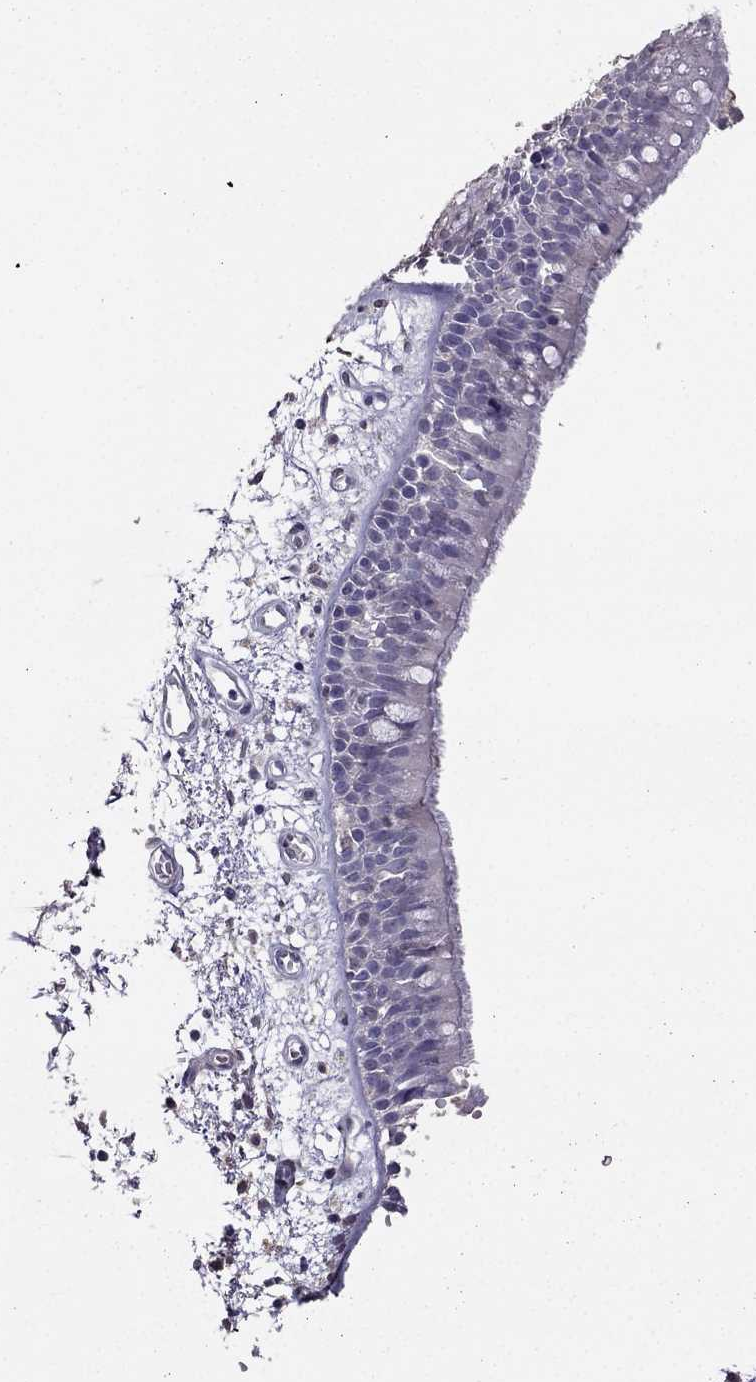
{"staining": {"intensity": "negative", "quantity": "none", "location": "none"}, "tissue": "bronchus", "cell_type": "Respiratory epithelial cells", "image_type": "normal", "snomed": [{"axis": "morphology", "description": "Normal tissue, NOS"}, {"axis": "morphology", "description": "Squamous cell carcinoma, NOS"}, {"axis": "topography", "description": "Cartilage tissue"}, {"axis": "topography", "description": "Bronchus"}, {"axis": "topography", "description": "Lung"}], "caption": "There is no significant staining in respiratory epithelial cells of bronchus.", "gene": "ARHGAP11A", "patient": {"sex": "male", "age": 66}}